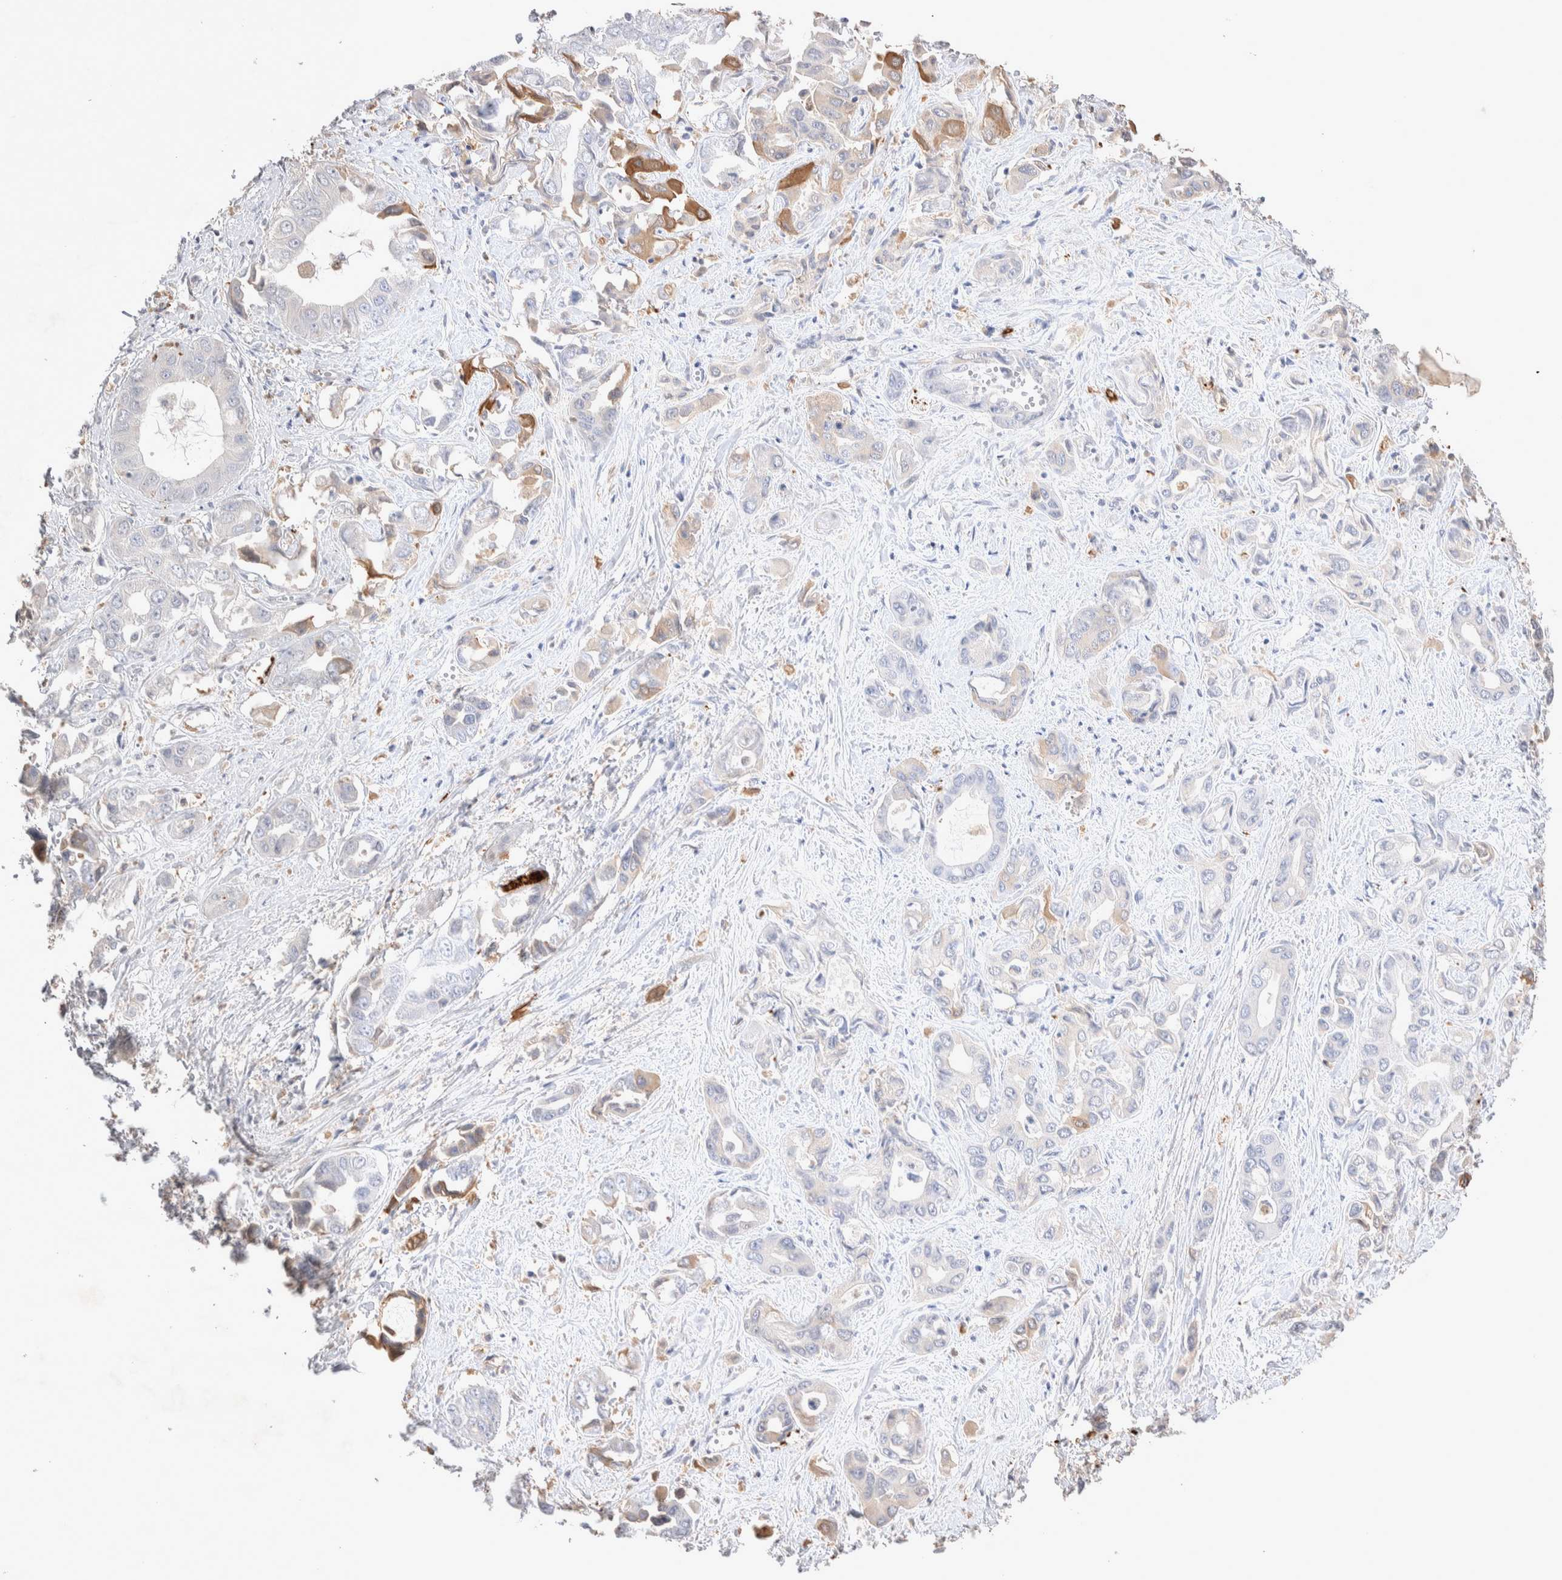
{"staining": {"intensity": "moderate", "quantity": "<25%", "location": "cytoplasmic/membranous"}, "tissue": "liver cancer", "cell_type": "Tumor cells", "image_type": "cancer", "snomed": [{"axis": "morphology", "description": "Cholangiocarcinoma"}, {"axis": "topography", "description": "Liver"}], "caption": "This is a micrograph of immunohistochemistry staining of liver cancer, which shows moderate positivity in the cytoplasmic/membranous of tumor cells.", "gene": "FFAR2", "patient": {"sex": "female", "age": 52}}